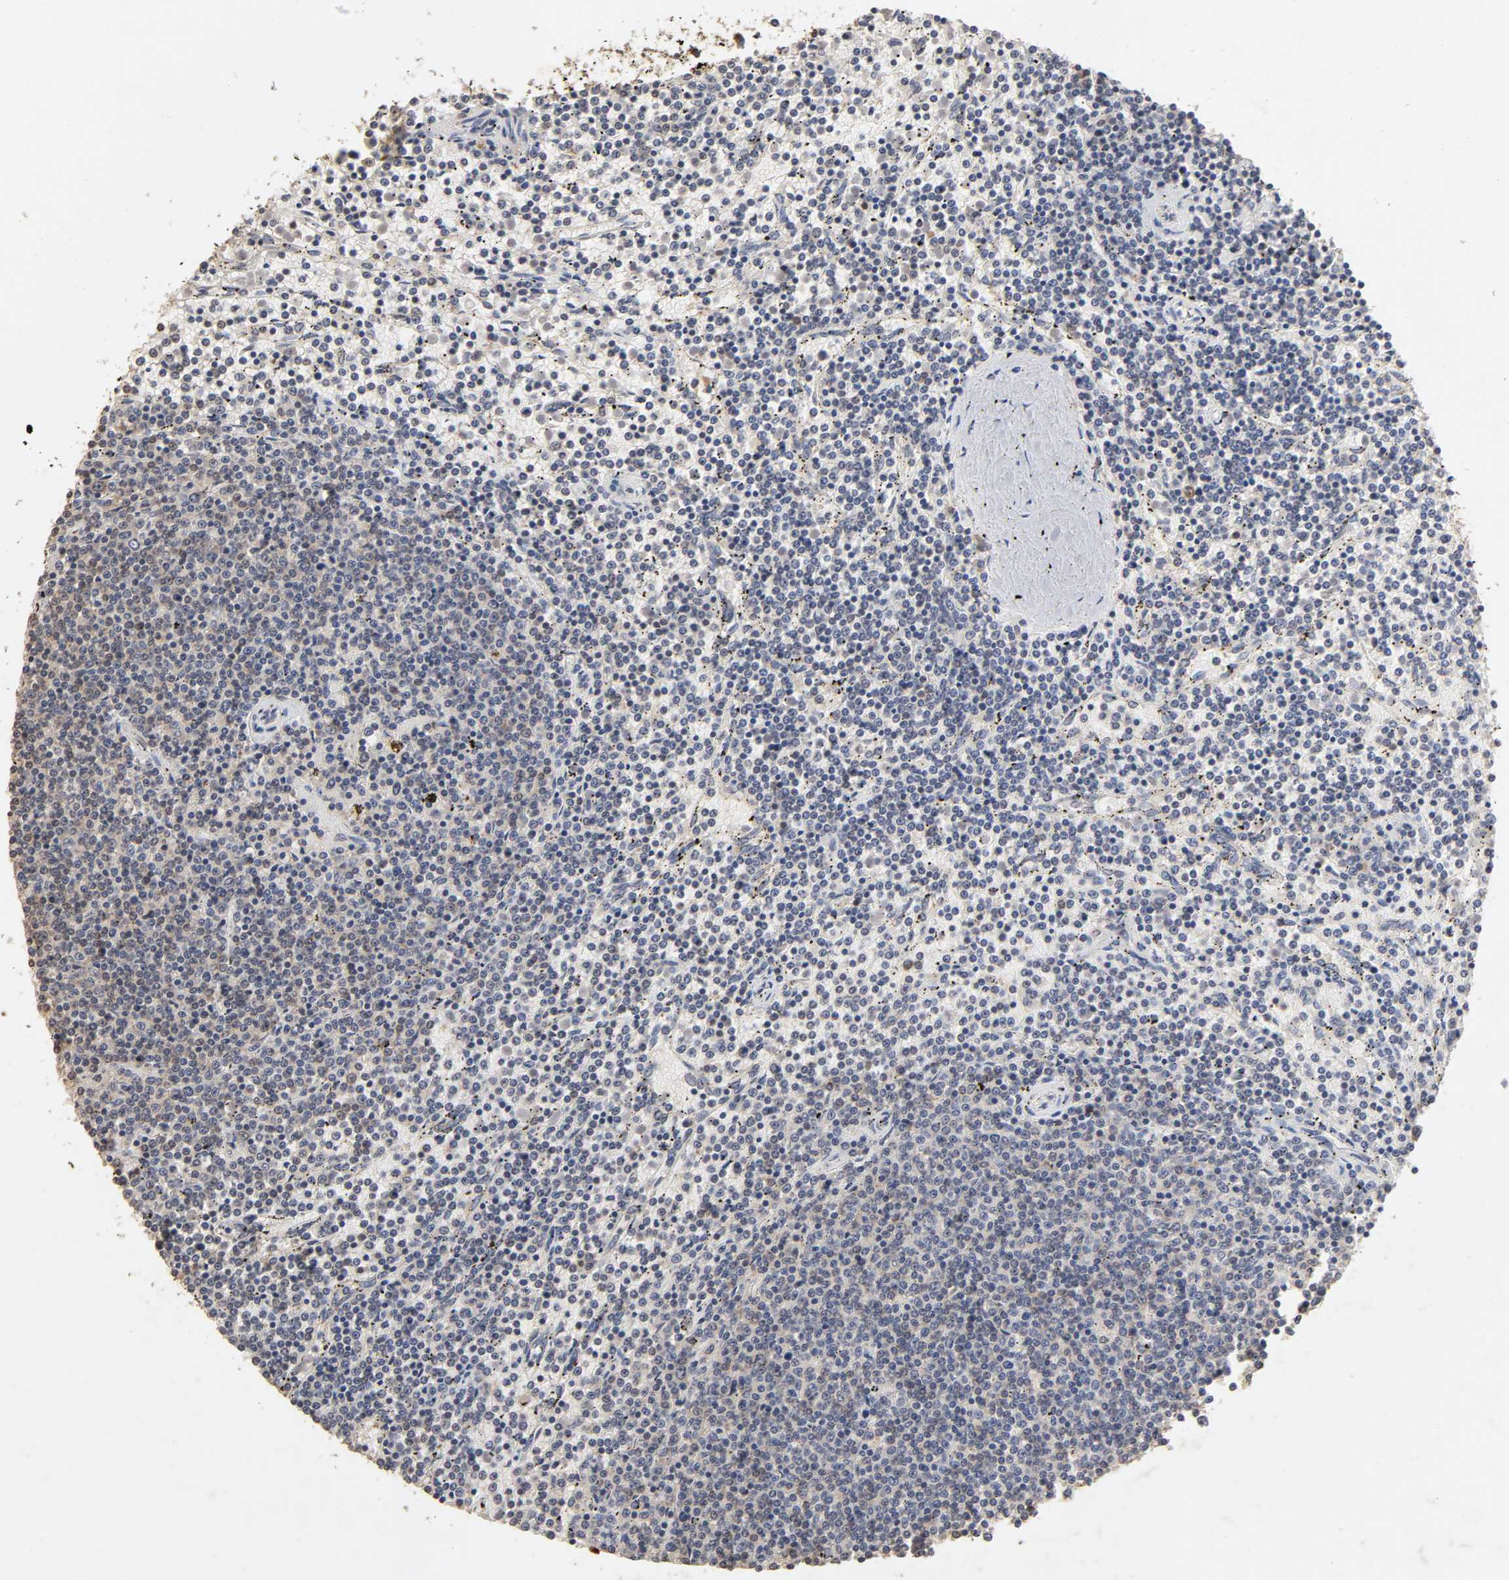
{"staining": {"intensity": "weak", "quantity": "<25%", "location": "cytoplasmic/membranous"}, "tissue": "lymphoma", "cell_type": "Tumor cells", "image_type": "cancer", "snomed": [{"axis": "morphology", "description": "Malignant lymphoma, non-Hodgkin's type, Low grade"}, {"axis": "topography", "description": "Spleen"}], "caption": "Image shows no protein staining in tumor cells of malignant lymphoma, non-Hodgkin's type (low-grade) tissue. (DAB immunohistochemistry with hematoxylin counter stain).", "gene": "CYCS", "patient": {"sex": "female", "age": 50}}